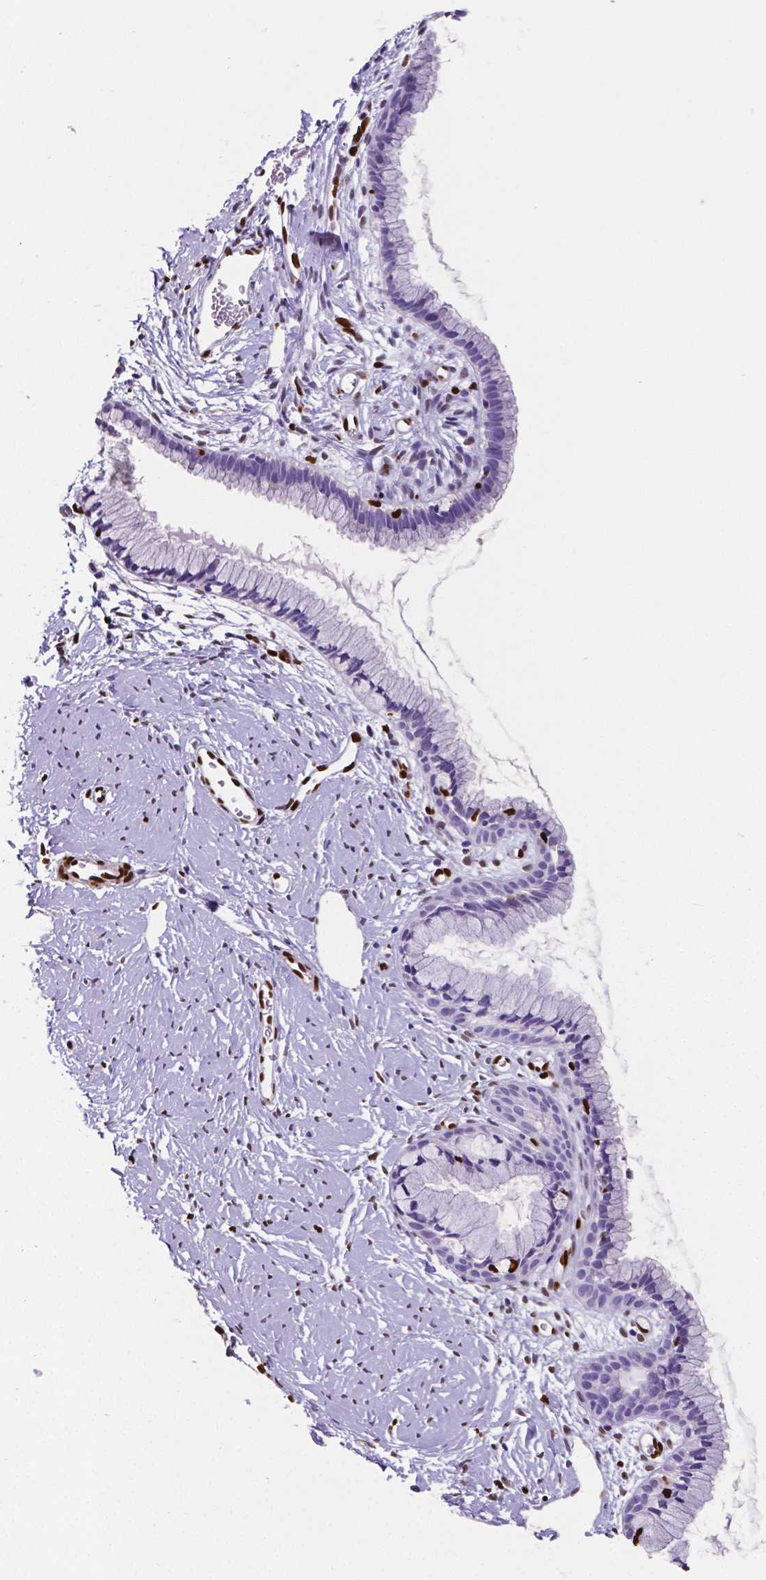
{"staining": {"intensity": "negative", "quantity": "none", "location": "none"}, "tissue": "cervix", "cell_type": "Glandular cells", "image_type": "normal", "snomed": [{"axis": "morphology", "description": "Normal tissue, NOS"}, {"axis": "topography", "description": "Cervix"}], "caption": "DAB (3,3'-diaminobenzidine) immunohistochemical staining of benign cervix exhibits no significant positivity in glandular cells.", "gene": "MEF2C", "patient": {"sex": "female", "age": 40}}